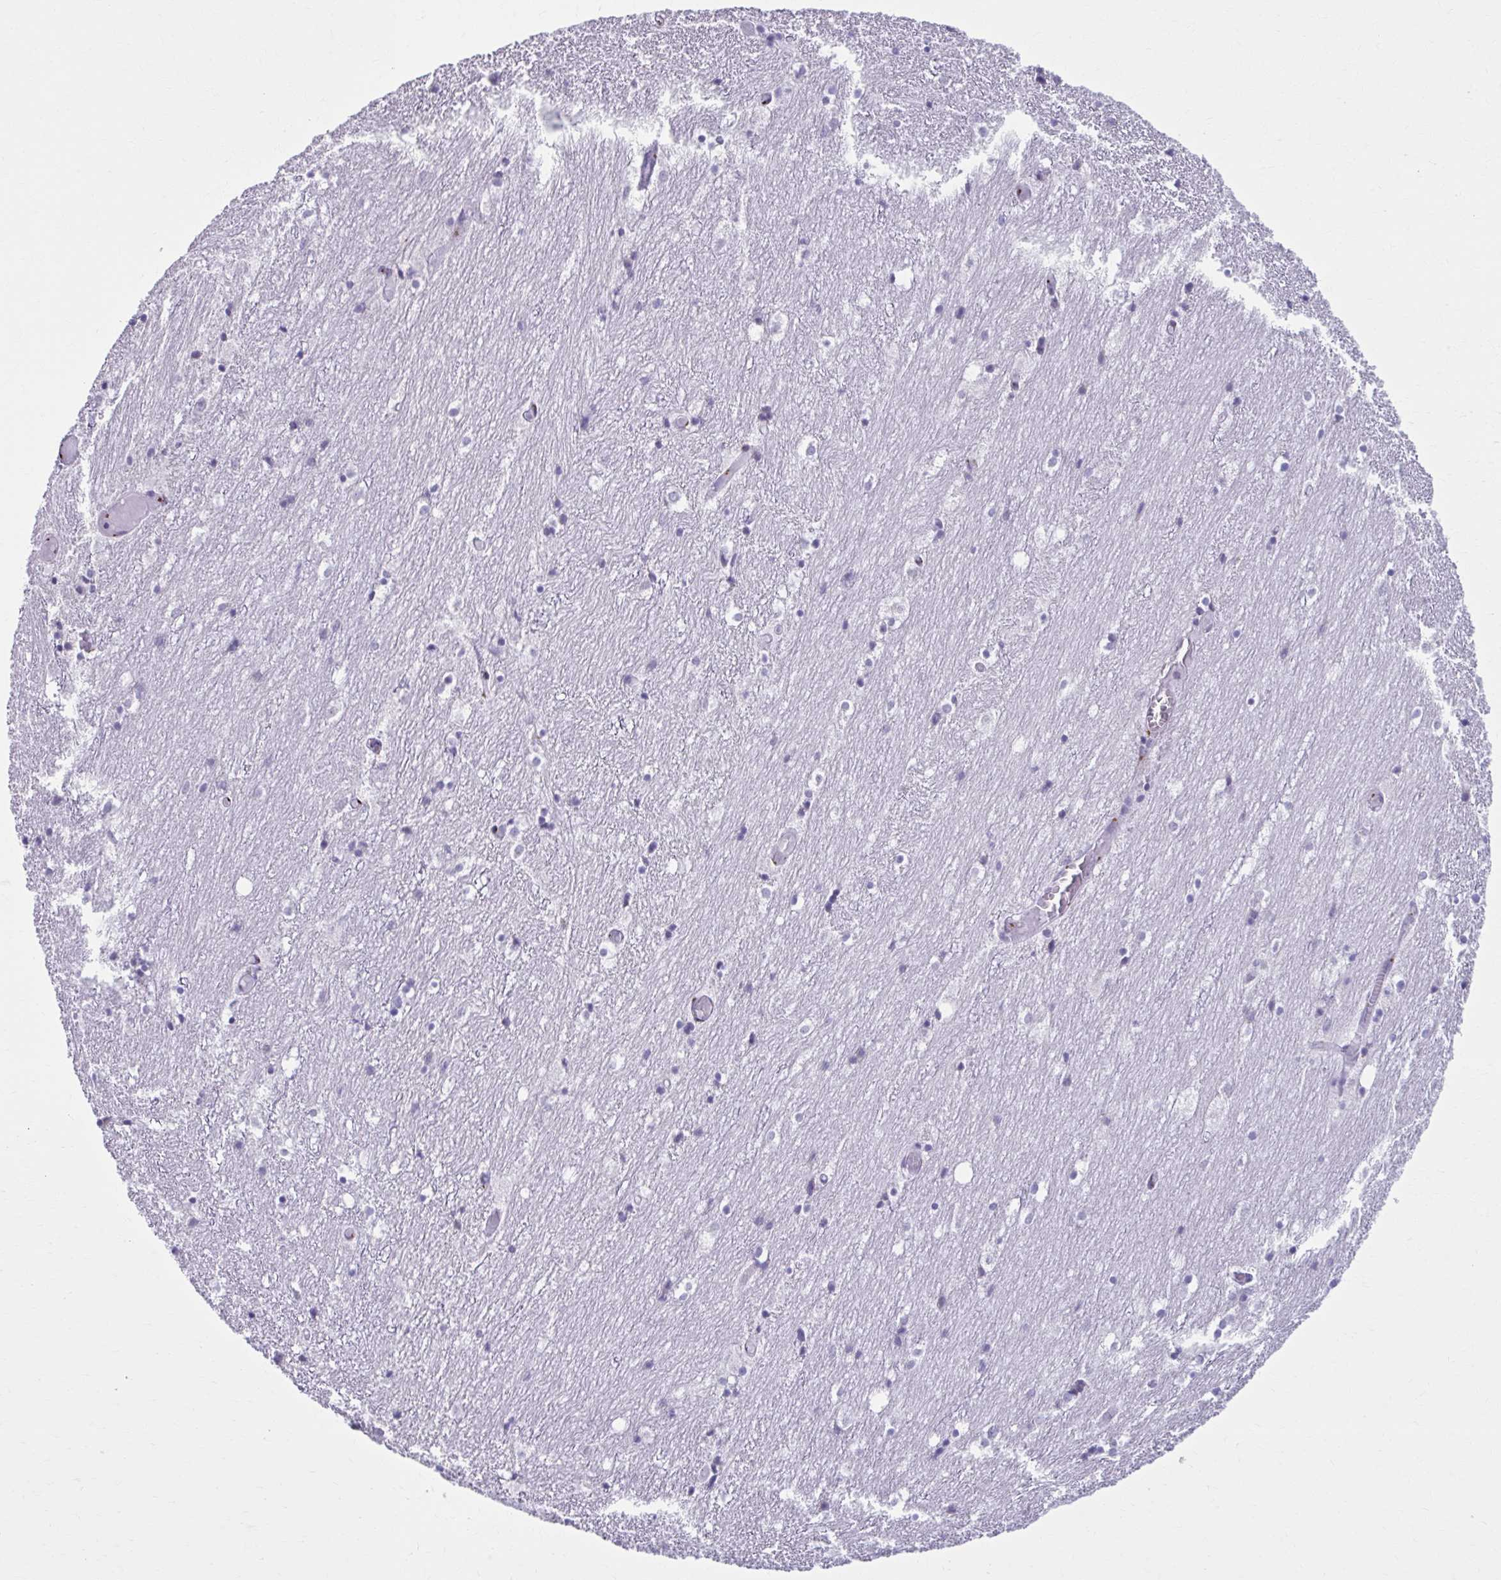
{"staining": {"intensity": "negative", "quantity": "none", "location": "none"}, "tissue": "hippocampus", "cell_type": "Glial cells", "image_type": "normal", "snomed": [{"axis": "morphology", "description": "Normal tissue, NOS"}, {"axis": "topography", "description": "Hippocampus"}], "caption": "High magnification brightfield microscopy of benign hippocampus stained with DAB (brown) and counterstained with hematoxylin (blue): glial cells show no significant staining.", "gene": "ZNF682", "patient": {"sex": "female", "age": 52}}